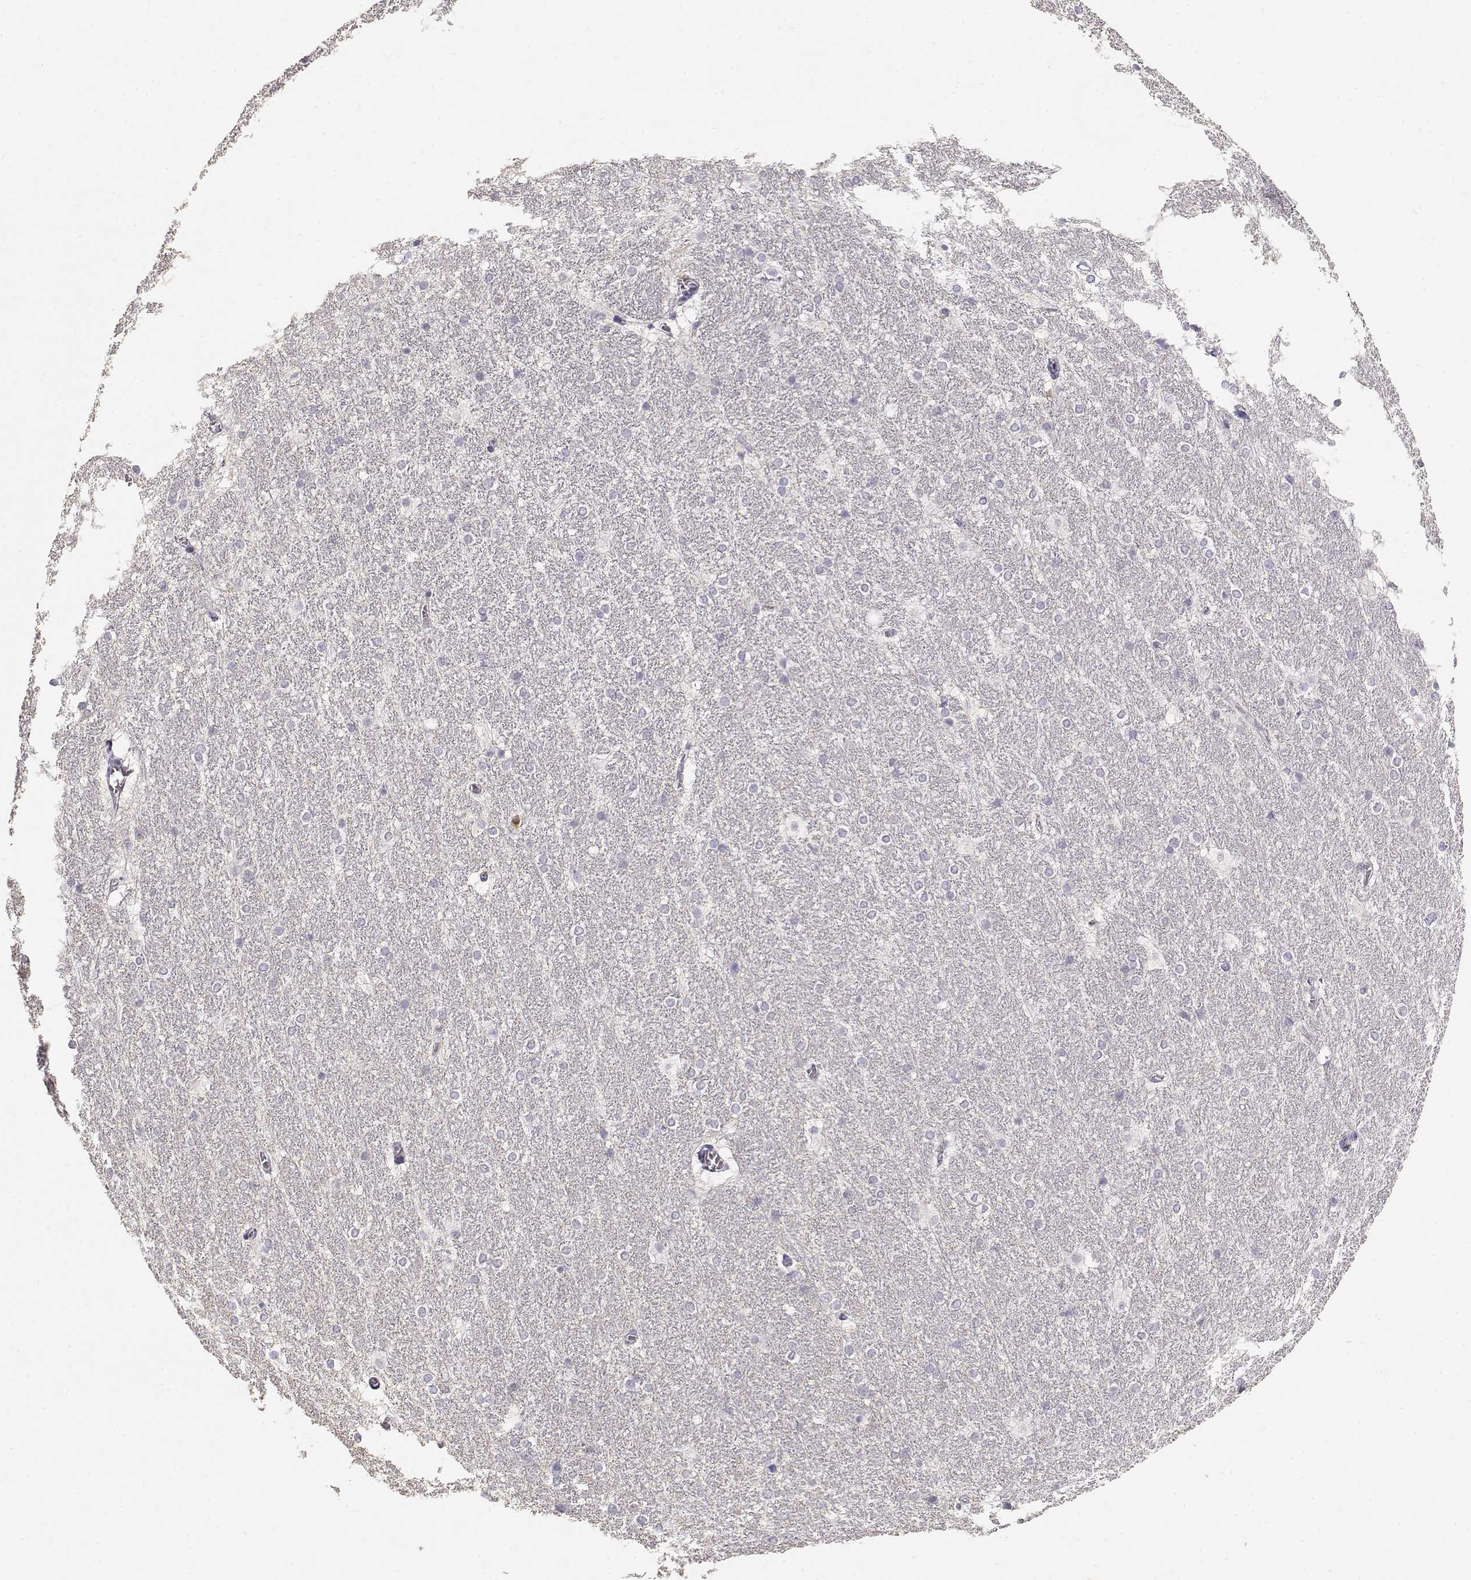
{"staining": {"intensity": "negative", "quantity": "none", "location": "none"}, "tissue": "hippocampus", "cell_type": "Glial cells", "image_type": "normal", "snomed": [{"axis": "morphology", "description": "Normal tissue, NOS"}, {"axis": "topography", "description": "Cerebral cortex"}, {"axis": "topography", "description": "Hippocampus"}], "caption": "A high-resolution micrograph shows immunohistochemistry staining of normal hippocampus, which reveals no significant positivity in glial cells.", "gene": "TNFRSF10C", "patient": {"sex": "female", "age": 19}}